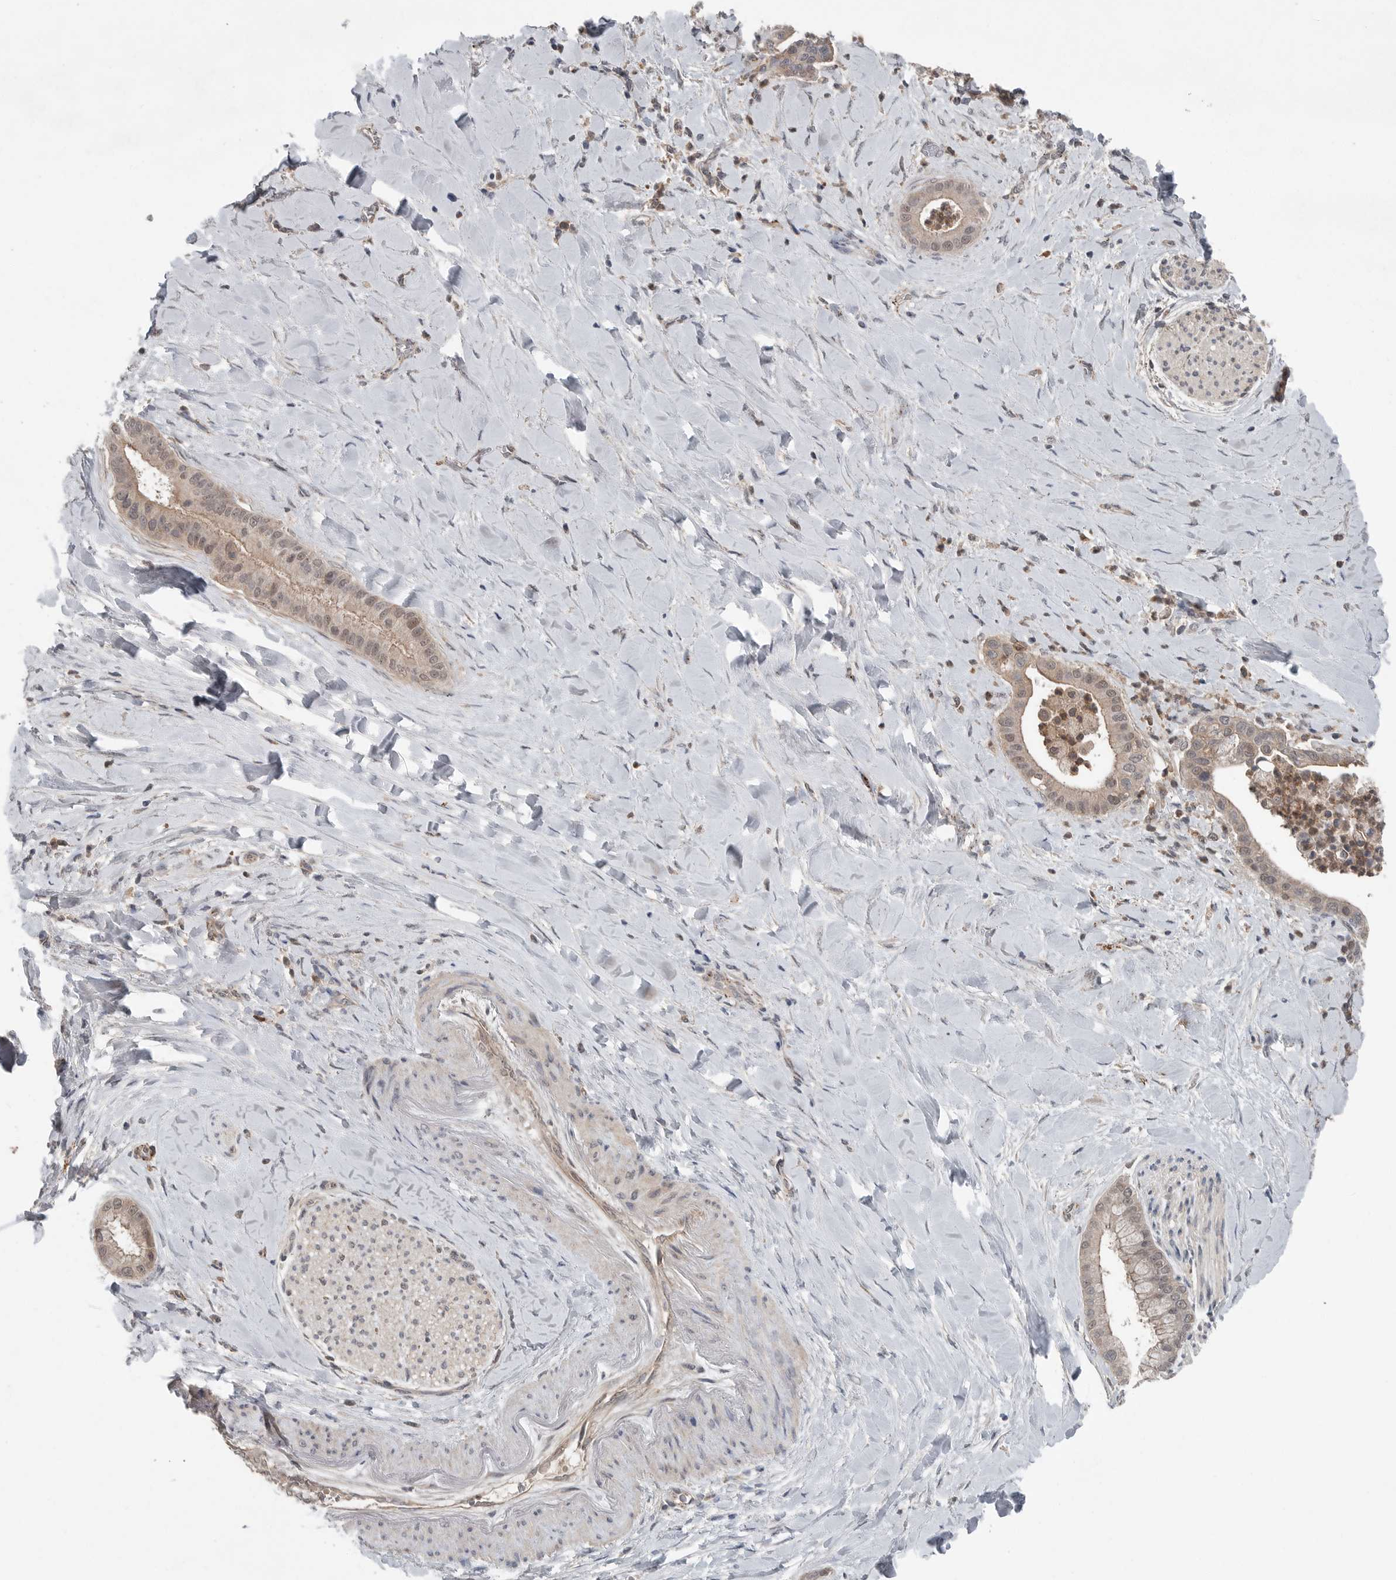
{"staining": {"intensity": "weak", "quantity": ">75%", "location": "cytoplasmic/membranous"}, "tissue": "liver cancer", "cell_type": "Tumor cells", "image_type": "cancer", "snomed": [{"axis": "morphology", "description": "Cholangiocarcinoma"}, {"axis": "topography", "description": "Liver"}], "caption": "An image of human cholangiocarcinoma (liver) stained for a protein displays weak cytoplasmic/membranous brown staining in tumor cells. The protein of interest is stained brown, and the nuclei are stained in blue (DAB (3,3'-diaminobenzidine) IHC with brightfield microscopy, high magnification).", "gene": "SCP2", "patient": {"sex": "female", "age": 54}}